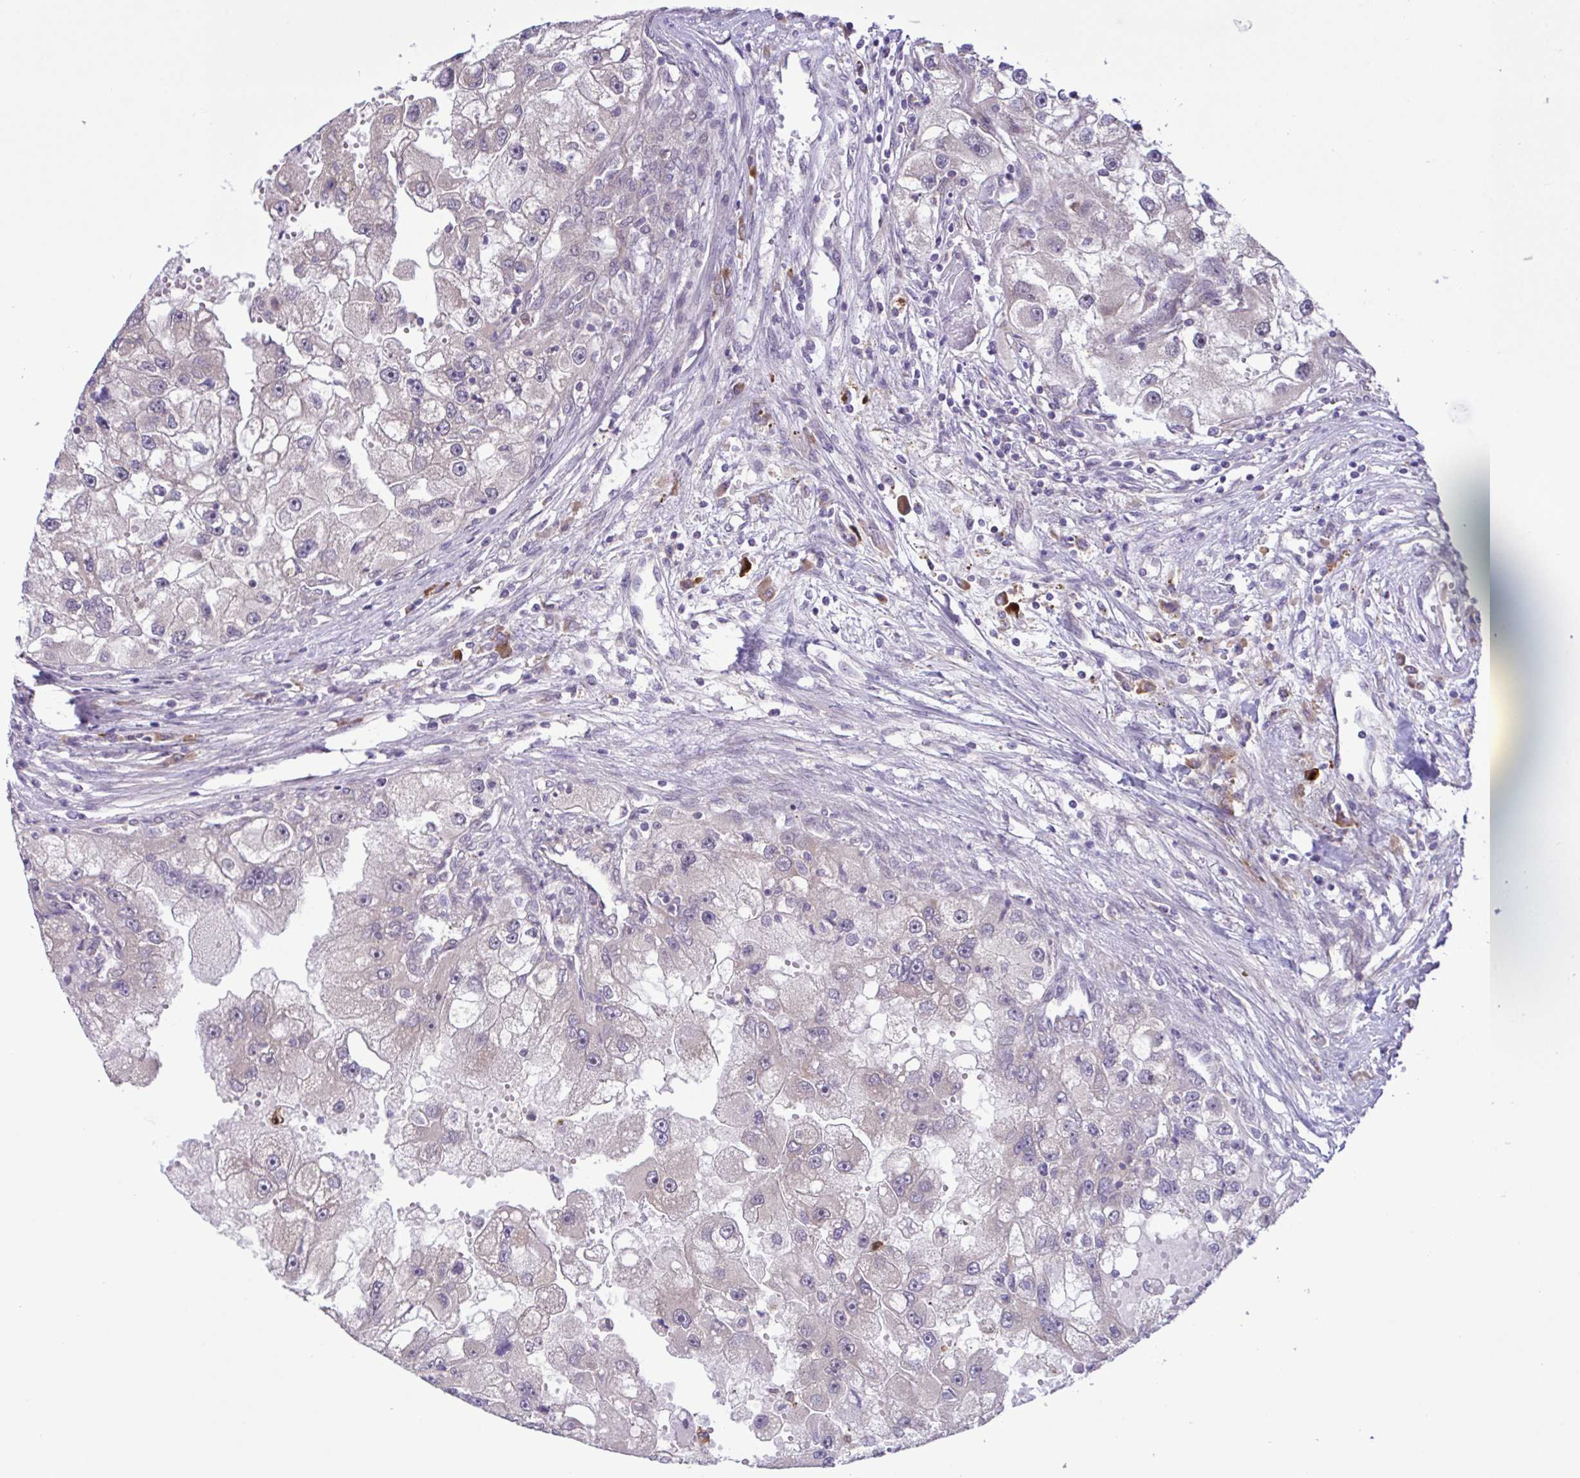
{"staining": {"intensity": "negative", "quantity": "none", "location": "none"}, "tissue": "renal cancer", "cell_type": "Tumor cells", "image_type": "cancer", "snomed": [{"axis": "morphology", "description": "Adenocarcinoma, NOS"}, {"axis": "topography", "description": "Kidney"}], "caption": "Renal adenocarcinoma was stained to show a protein in brown. There is no significant expression in tumor cells. (Stains: DAB (3,3'-diaminobenzidine) IHC with hematoxylin counter stain, Microscopy: brightfield microscopy at high magnification).", "gene": "CMPK1", "patient": {"sex": "male", "age": 63}}